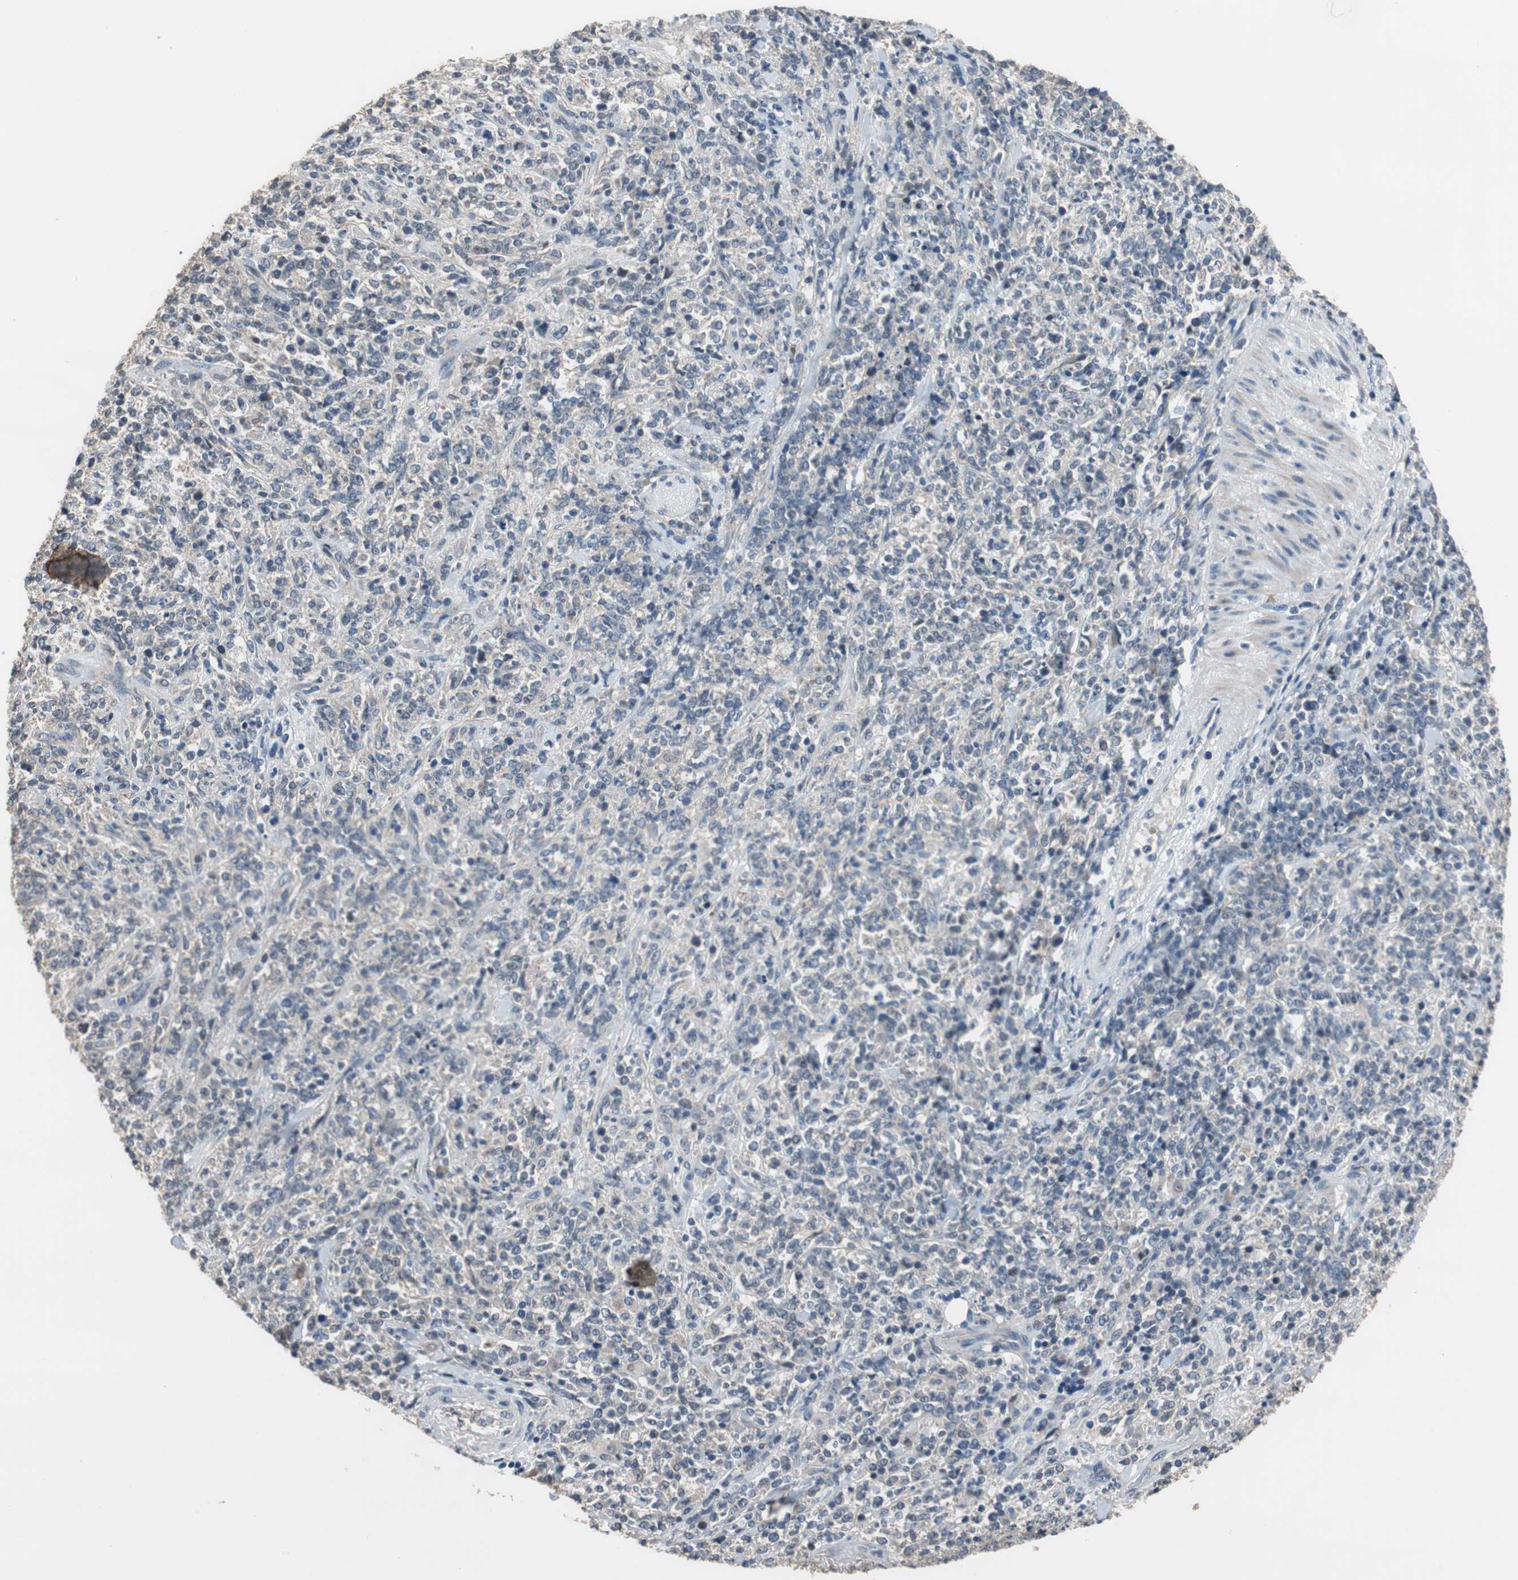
{"staining": {"intensity": "negative", "quantity": "none", "location": "none"}, "tissue": "lymphoma", "cell_type": "Tumor cells", "image_type": "cancer", "snomed": [{"axis": "morphology", "description": "Malignant lymphoma, non-Hodgkin's type, High grade"}, {"axis": "topography", "description": "Soft tissue"}], "caption": "The IHC micrograph has no significant expression in tumor cells of malignant lymphoma, non-Hodgkin's type (high-grade) tissue.", "gene": "PI4KB", "patient": {"sex": "male", "age": 18}}